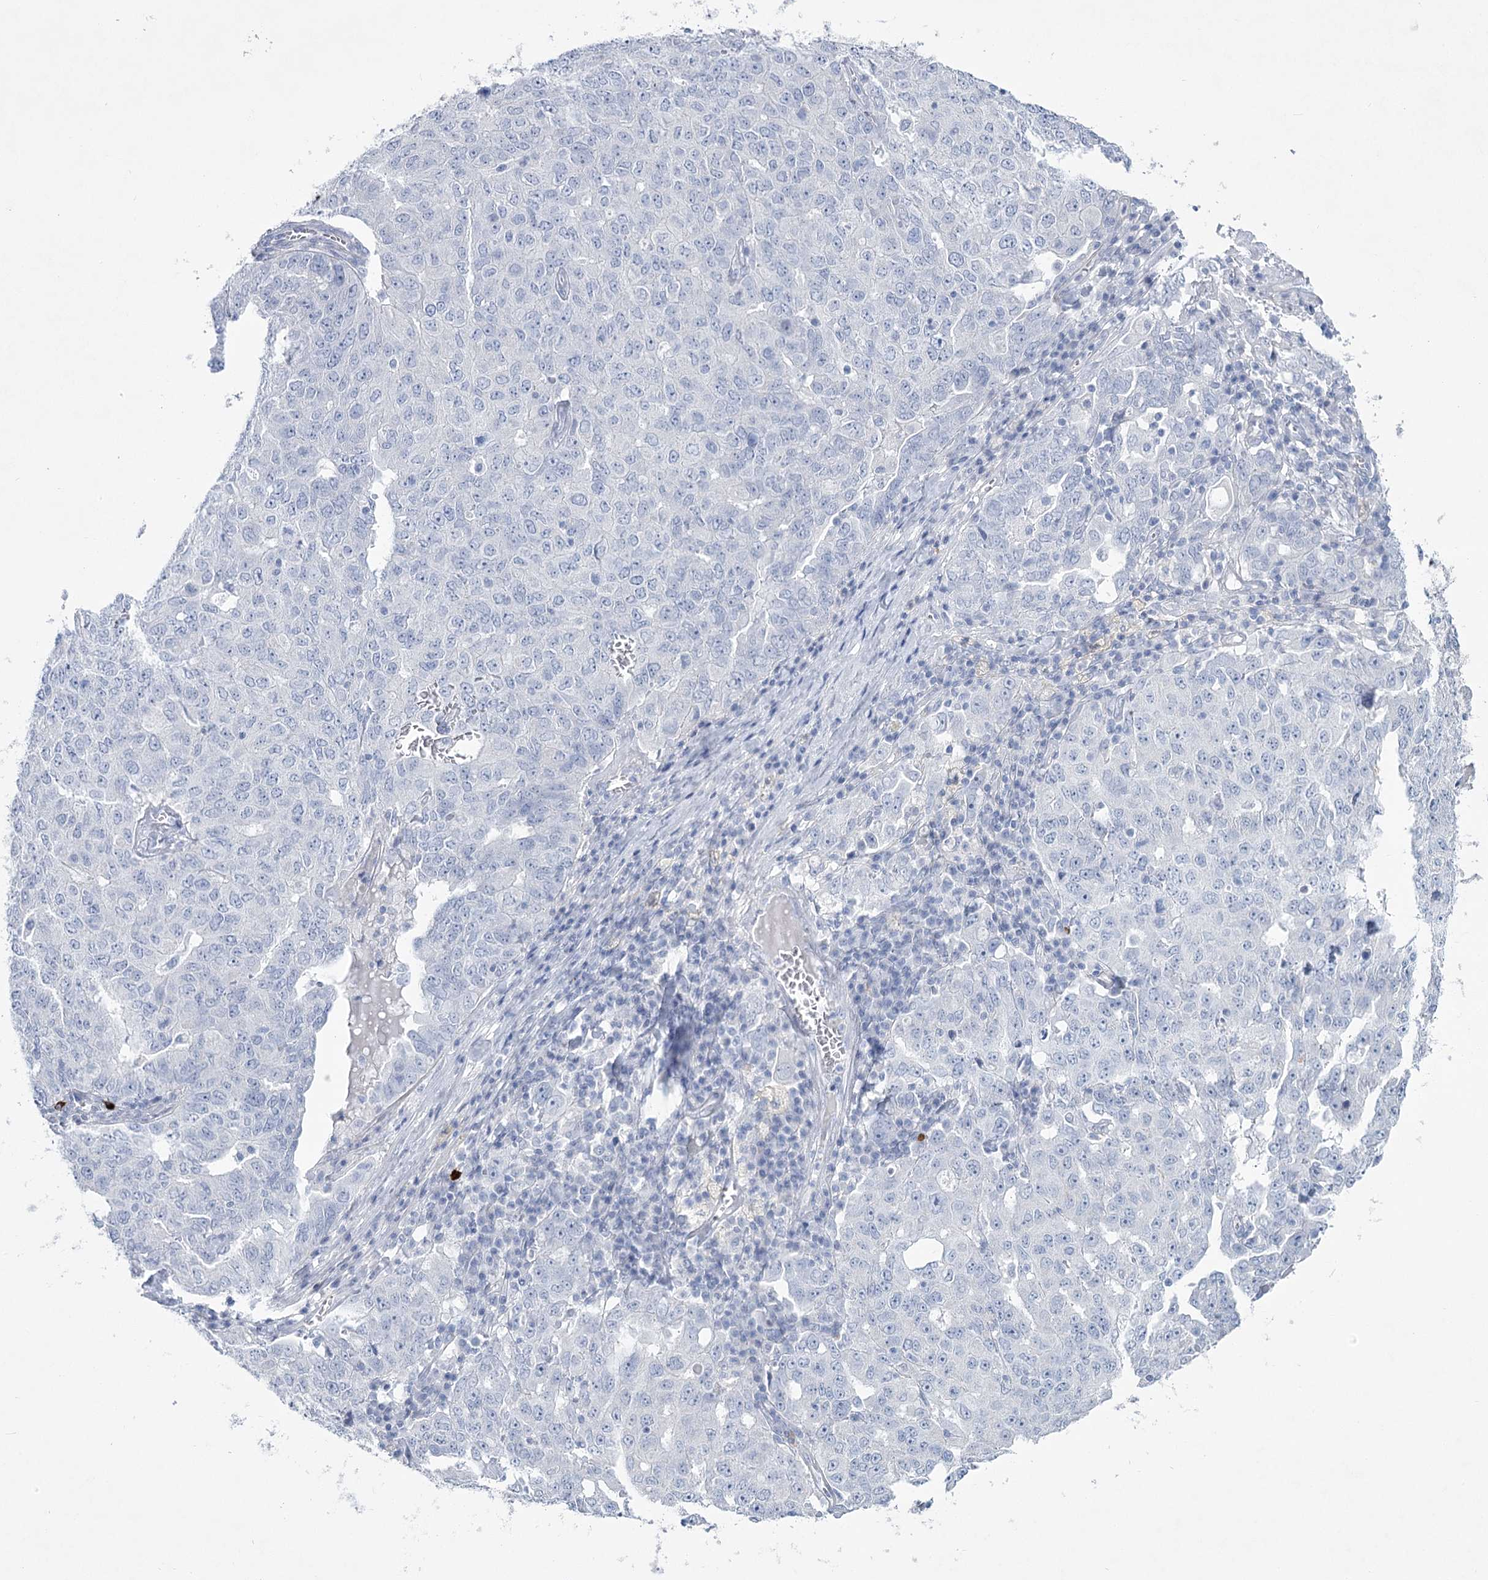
{"staining": {"intensity": "negative", "quantity": "none", "location": "none"}, "tissue": "ovarian cancer", "cell_type": "Tumor cells", "image_type": "cancer", "snomed": [{"axis": "morphology", "description": "Carcinoma, endometroid"}, {"axis": "topography", "description": "Ovary"}], "caption": "The image shows no significant positivity in tumor cells of ovarian endometroid carcinoma.", "gene": "CCDC88A", "patient": {"sex": "female", "age": 62}}